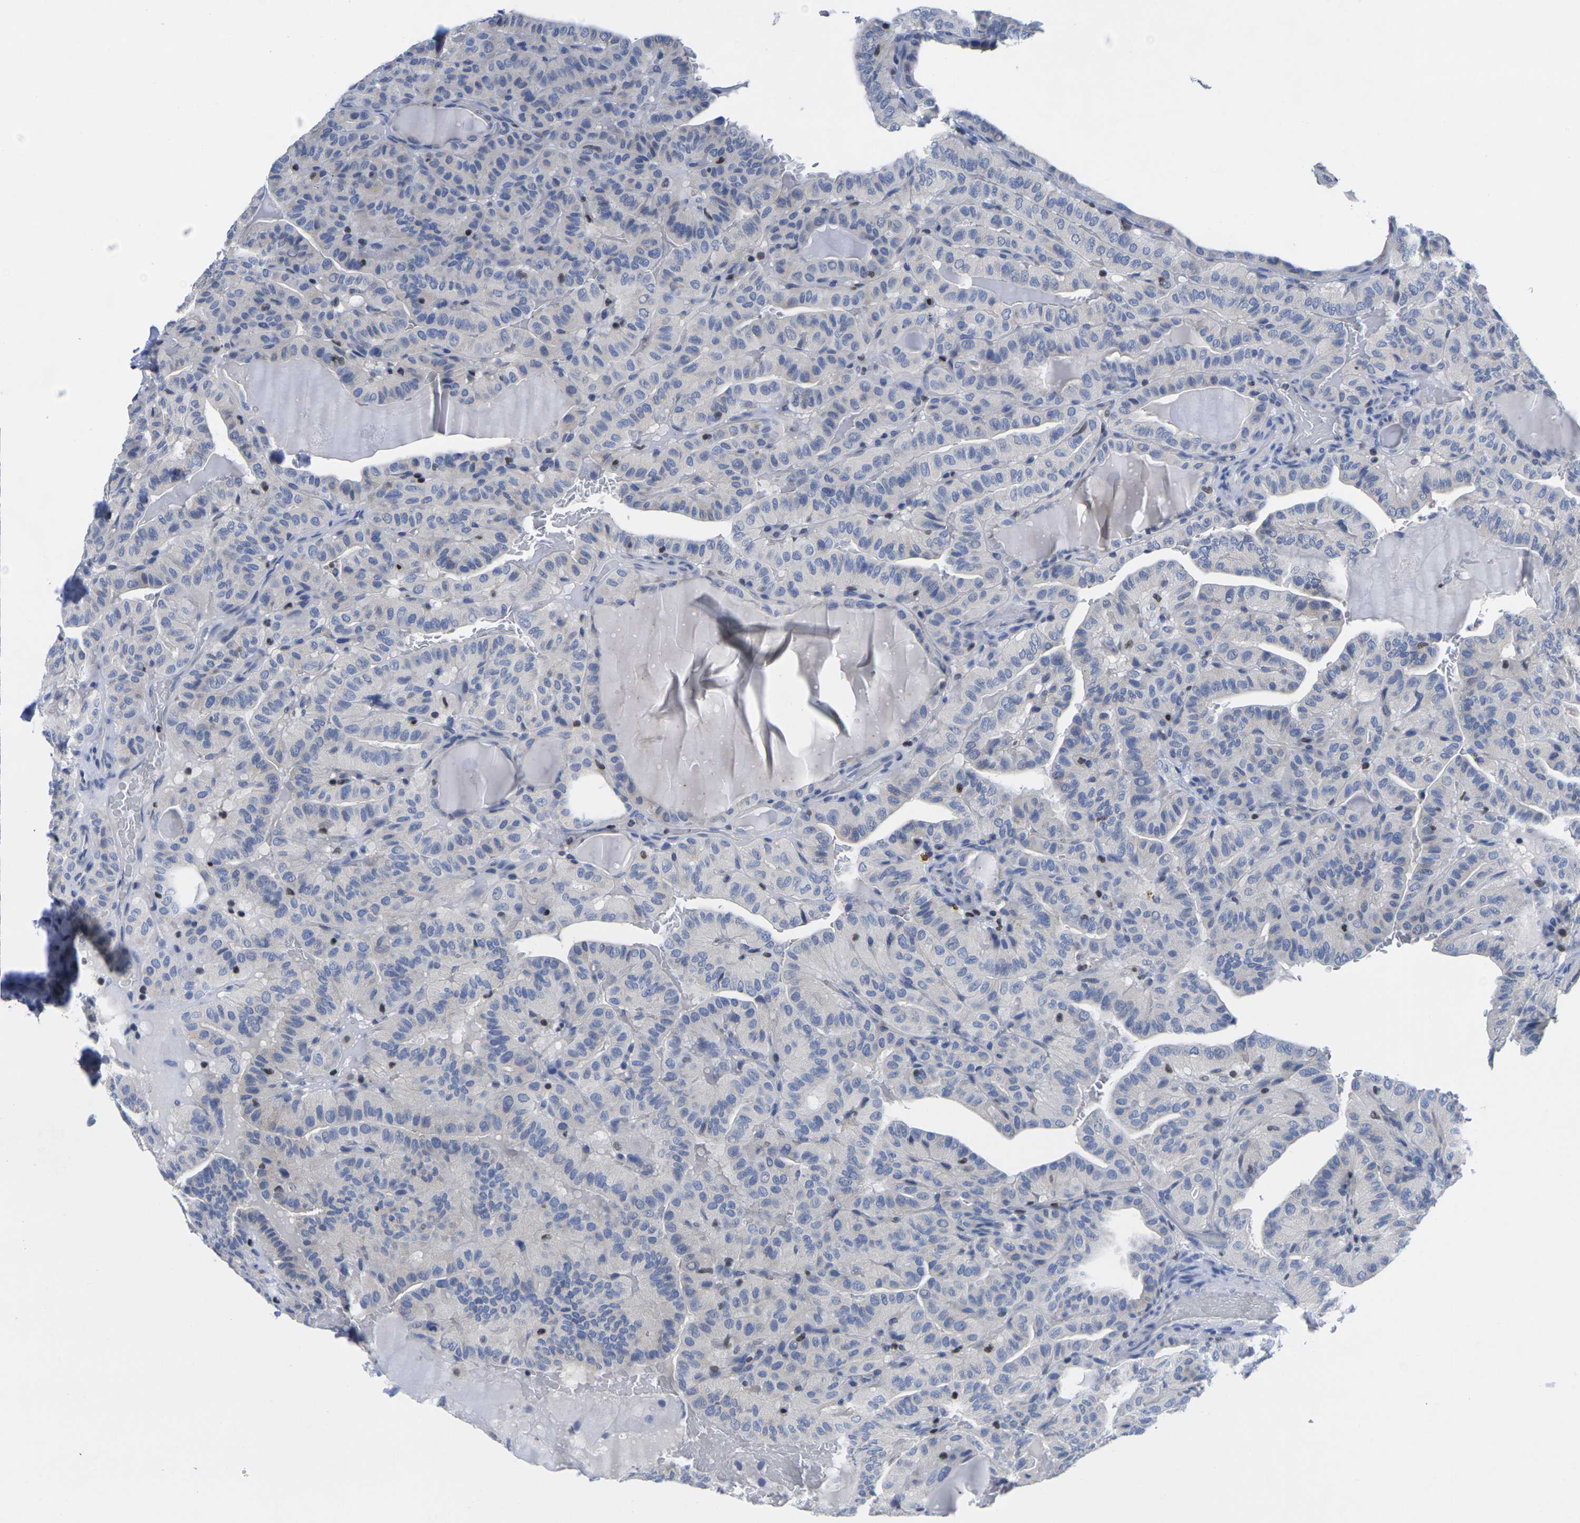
{"staining": {"intensity": "negative", "quantity": "none", "location": "none"}, "tissue": "thyroid cancer", "cell_type": "Tumor cells", "image_type": "cancer", "snomed": [{"axis": "morphology", "description": "Papillary adenocarcinoma, NOS"}, {"axis": "topography", "description": "Thyroid gland"}], "caption": "An IHC micrograph of papillary adenocarcinoma (thyroid) is shown. There is no staining in tumor cells of papillary adenocarcinoma (thyroid). (IHC, brightfield microscopy, high magnification).", "gene": "IKZF1", "patient": {"sex": "male", "age": 77}}